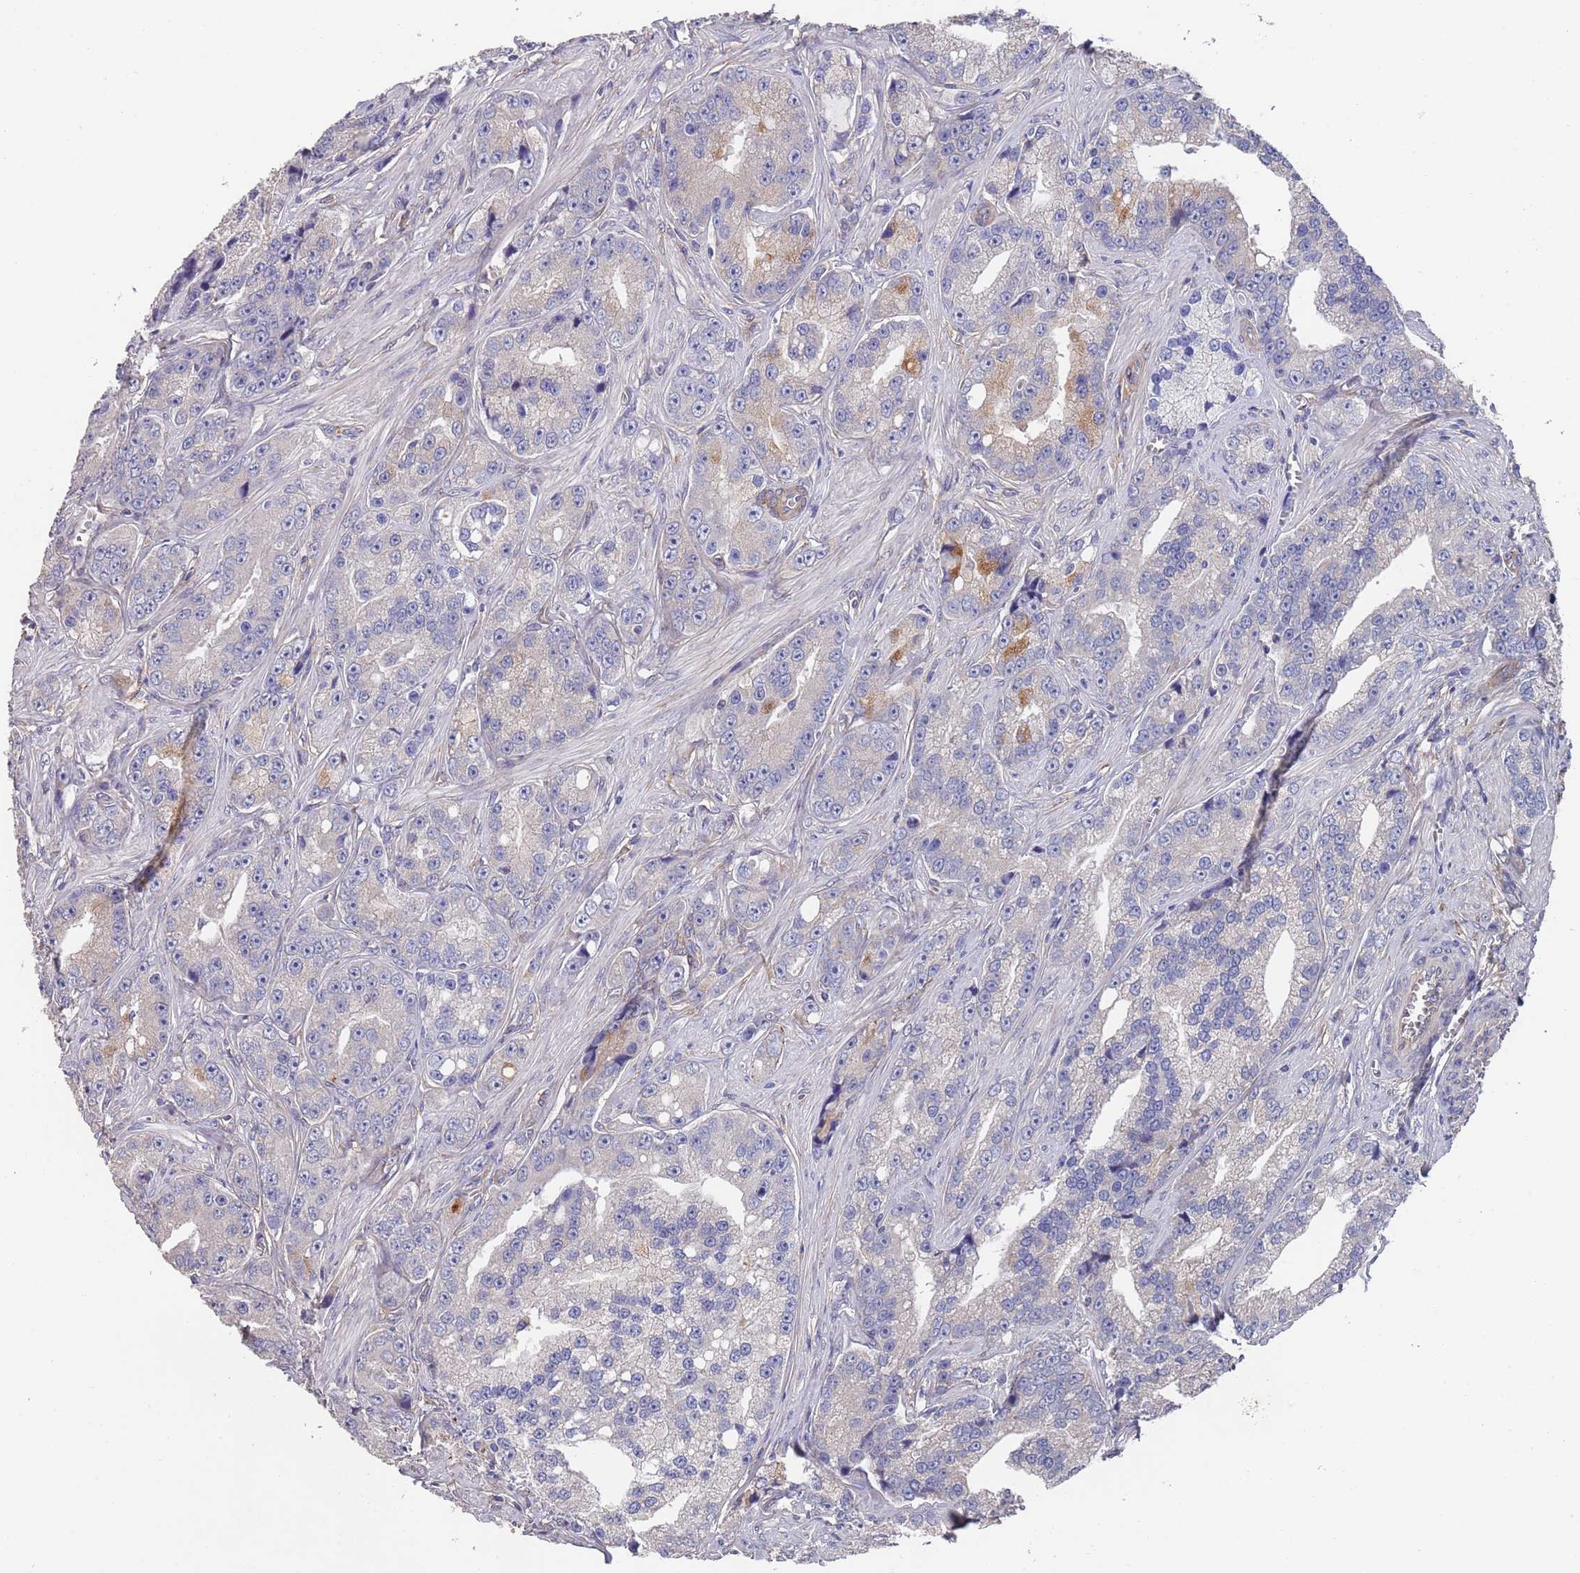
{"staining": {"intensity": "weak", "quantity": "<25%", "location": "cytoplasmic/membranous"}, "tissue": "prostate cancer", "cell_type": "Tumor cells", "image_type": "cancer", "snomed": [{"axis": "morphology", "description": "Adenocarcinoma, High grade"}, {"axis": "topography", "description": "Prostate"}], "caption": "Tumor cells show no significant protein positivity in prostate cancer.", "gene": "ANK2", "patient": {"sex": "male", "age": 74}}